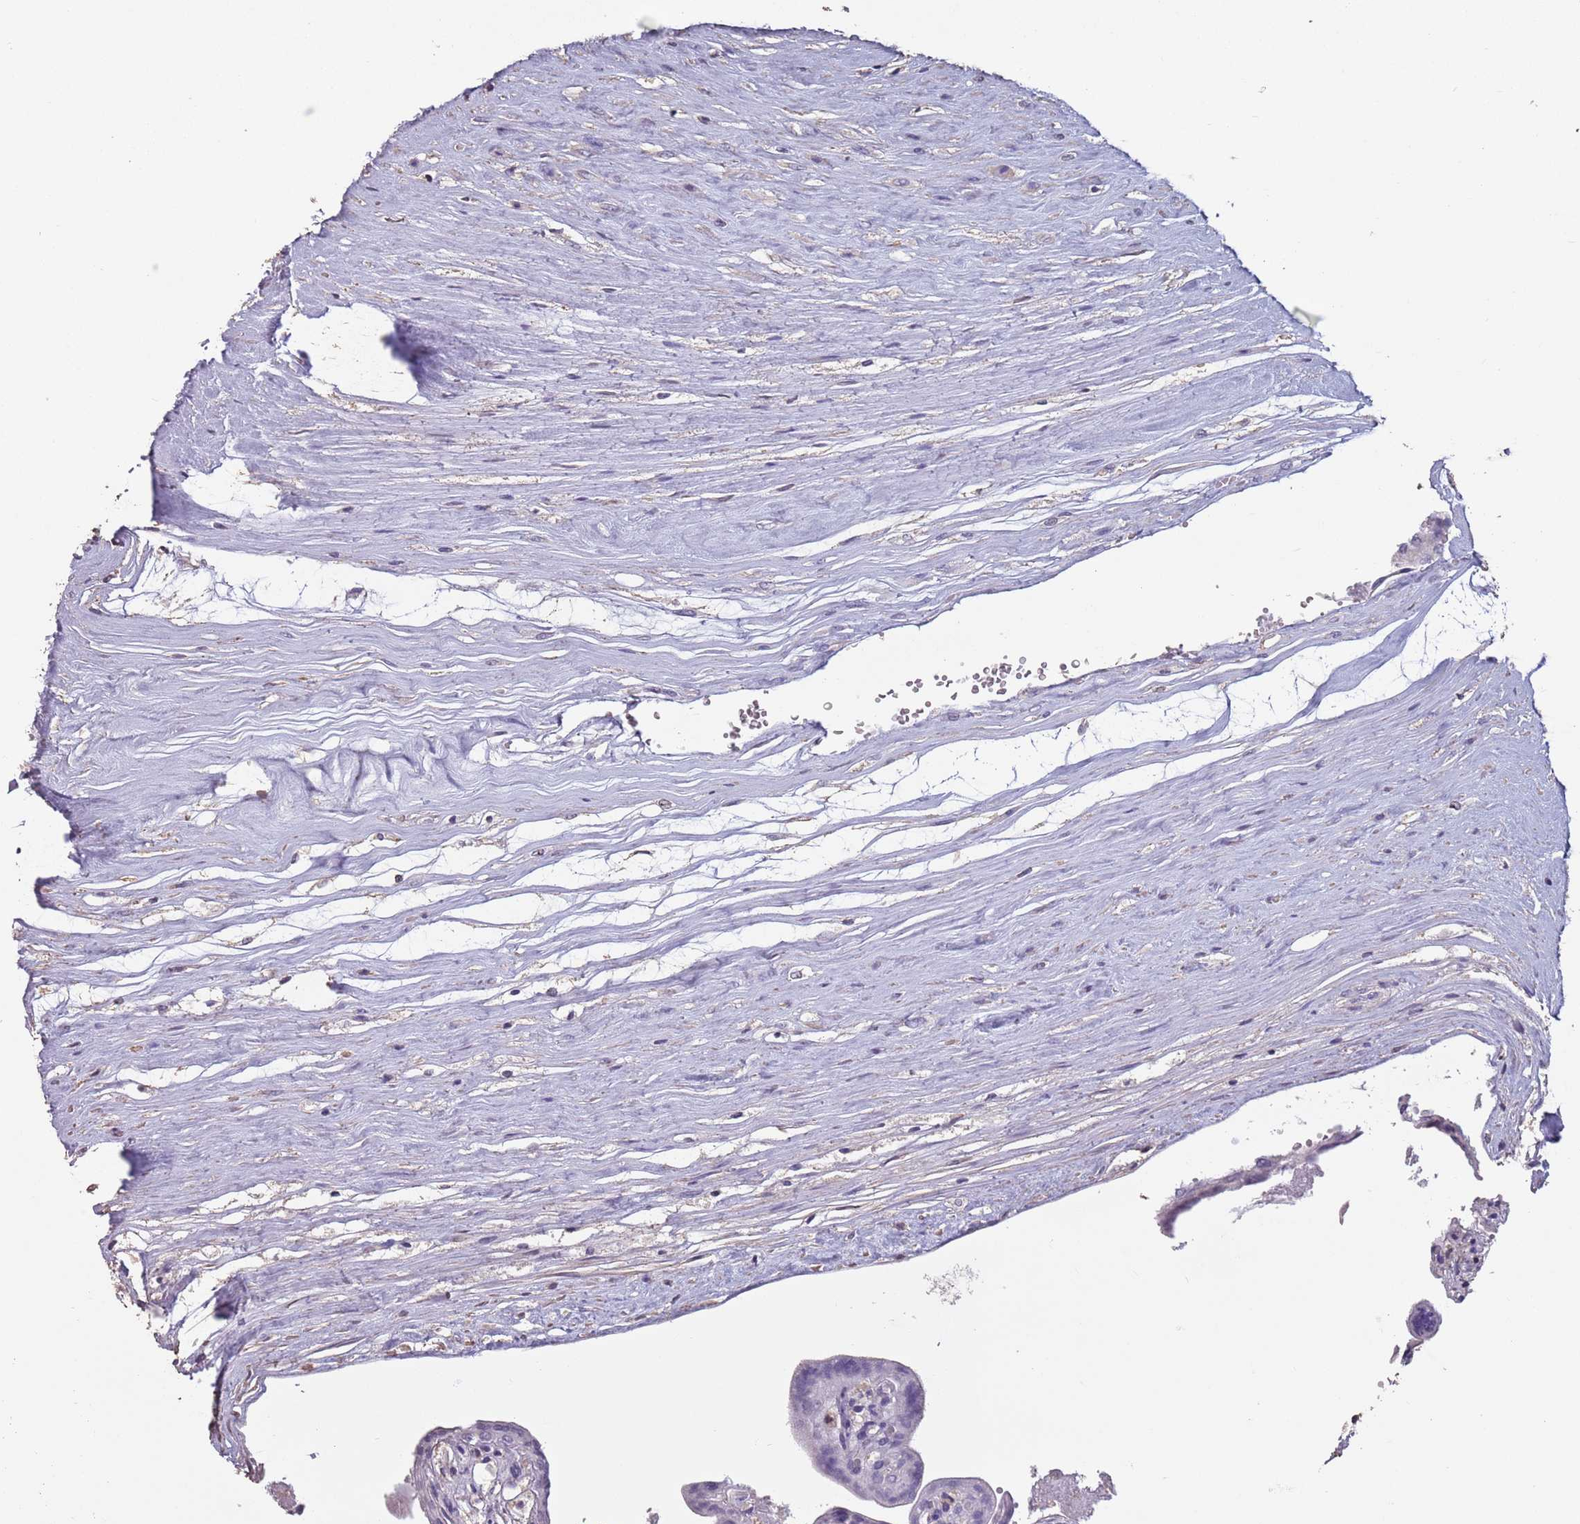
{"staining": {"intensity": "negative", "quantity": "none", "location": "none"}, "tissue": "placenta", "cell_type": "Trophoblastic cells", "image_type": "normal", "snomed": [{"axis": "morphology", "description": "Normal tissue, NOS"}, {"axis": "topography", "description": "Placenta"}], "caption": "This is an IHC photomicrograph of benign human placenta. There is no positivity in trophoblastic cells.", "gene": "SUN5", "patient": {"sex": "female", "age": 37}}